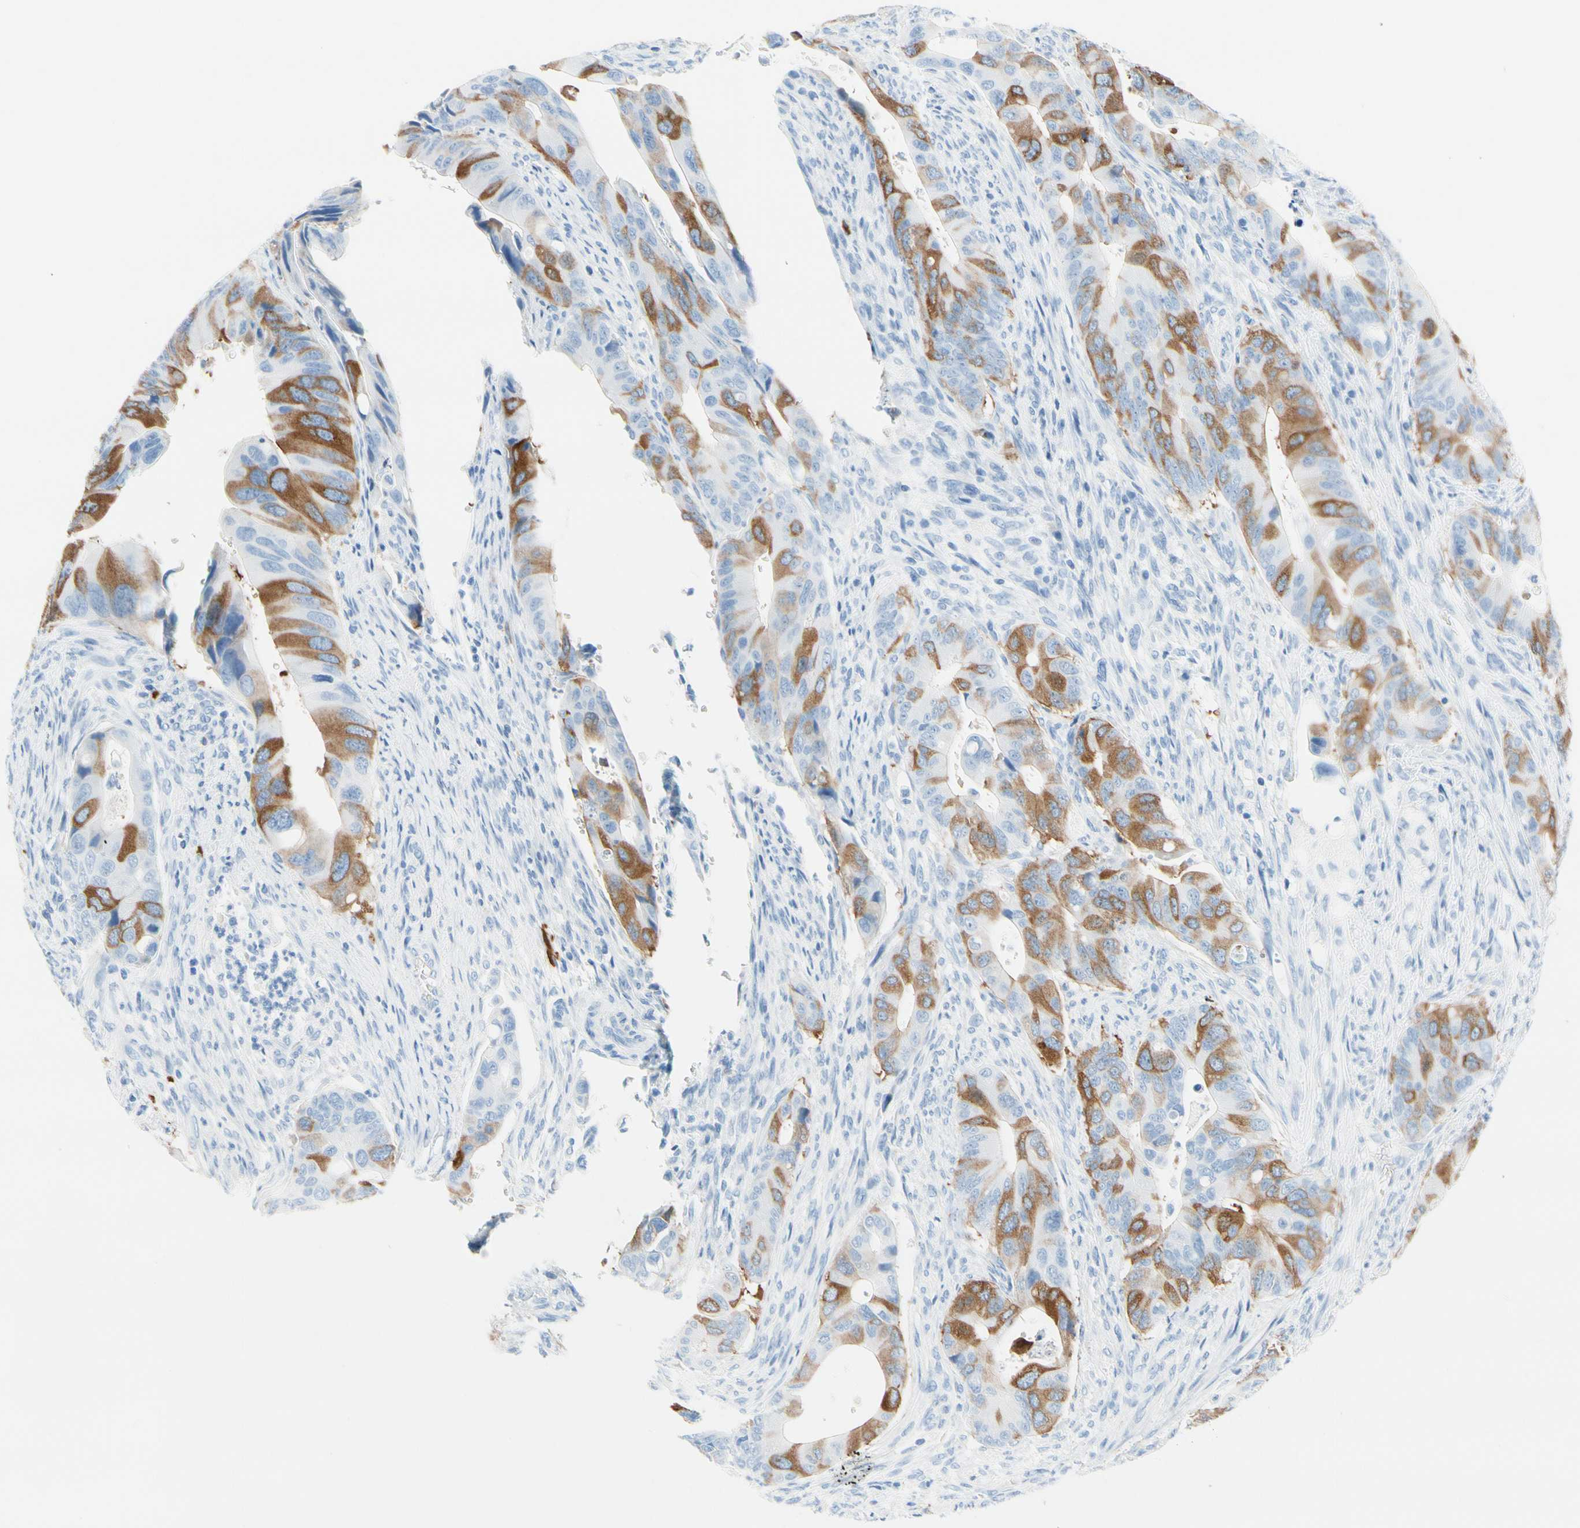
{"staining": {"intensity": "moderate", "quantity": "25%-75%", "location": "cytoplasmic/membranous"}, "tissue": "colorectal cancer", "cell_type": "Tumor cells", "image_type": "cancer", "snomed": [{"axis": "morphology", "description": "Adenocarcinoma, NOS"}, {"axis": "topography", "description": "Rectum"}], "caption": "High-magnification brightfield microscopy of colorectal cancer (adenocarcinoma) stained with DAB (3,3'-diaminobenzidine) (brown) and counterstained with hematoxylin (blue). tumor cells exhibit moderate cytoplasmic/membranous expression is seen in approximately25%-75% of cells.", "gene": "TACC3", "patient": {"sex": "female", "age": 57}}